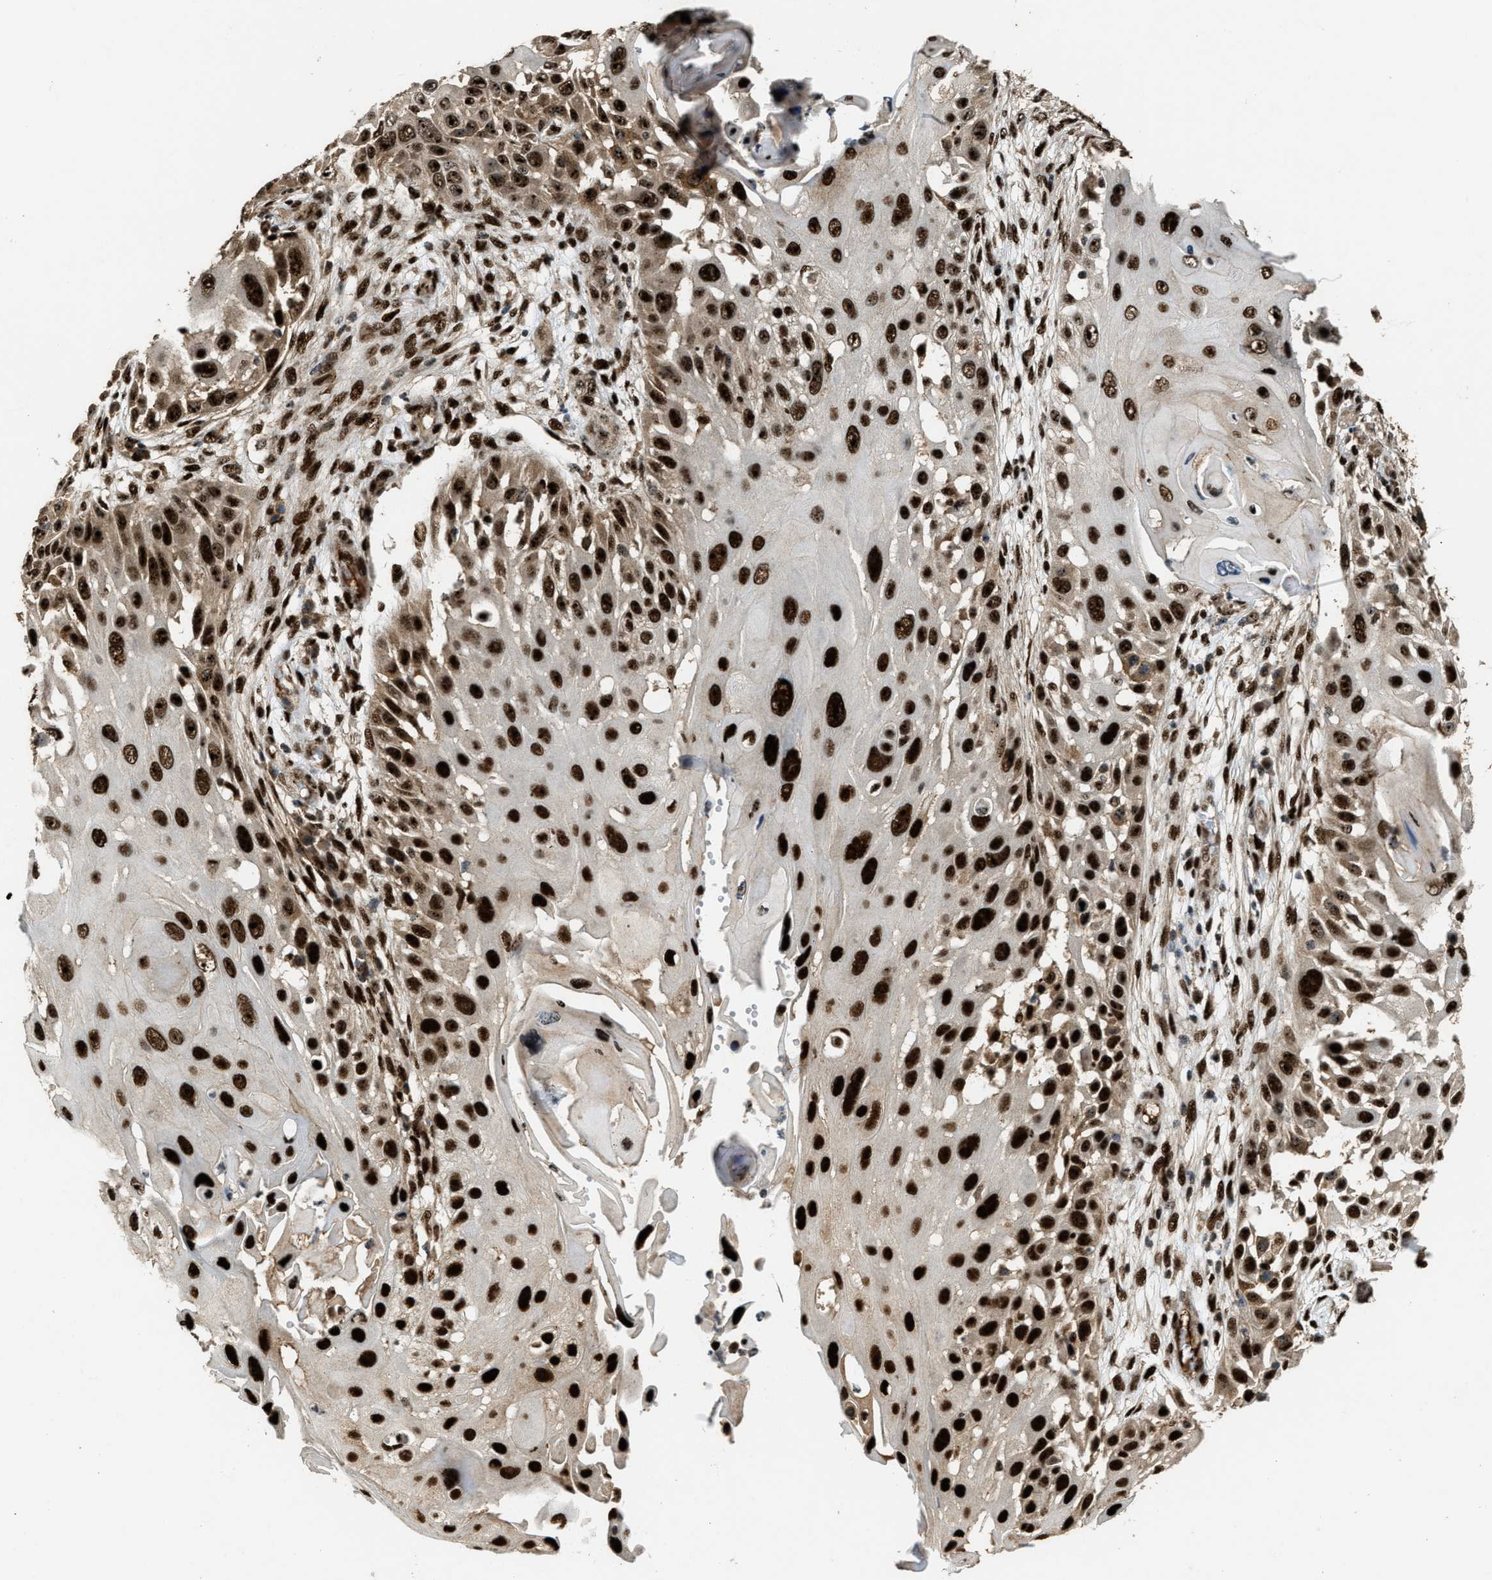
{"staining": {"intensity": "strong", "quantity": ">75%", "location": "nuclear"}, "tissue": "skin cancer", "cell_type": "Tumor cells", "image_type": "cancer", "snomed": [{"axis": "morphology", "description": "Squamous cell carcinoma, NOS"}, {"axis": "topography", "description": "Skin"}], "caption": "Immunohistochemistry (IHC) staining of skin cancer, which exhibits high levels of strong nuclear positivity in about >75% of tumor cells indicating strong nuclear protein staining. The staining was performed using DAB (brown) for protein detection and nuclei were counterstained in hematoxylin (blue).", "gene": "ZNF687", "patient": {"sex": "female", "age": 44}}